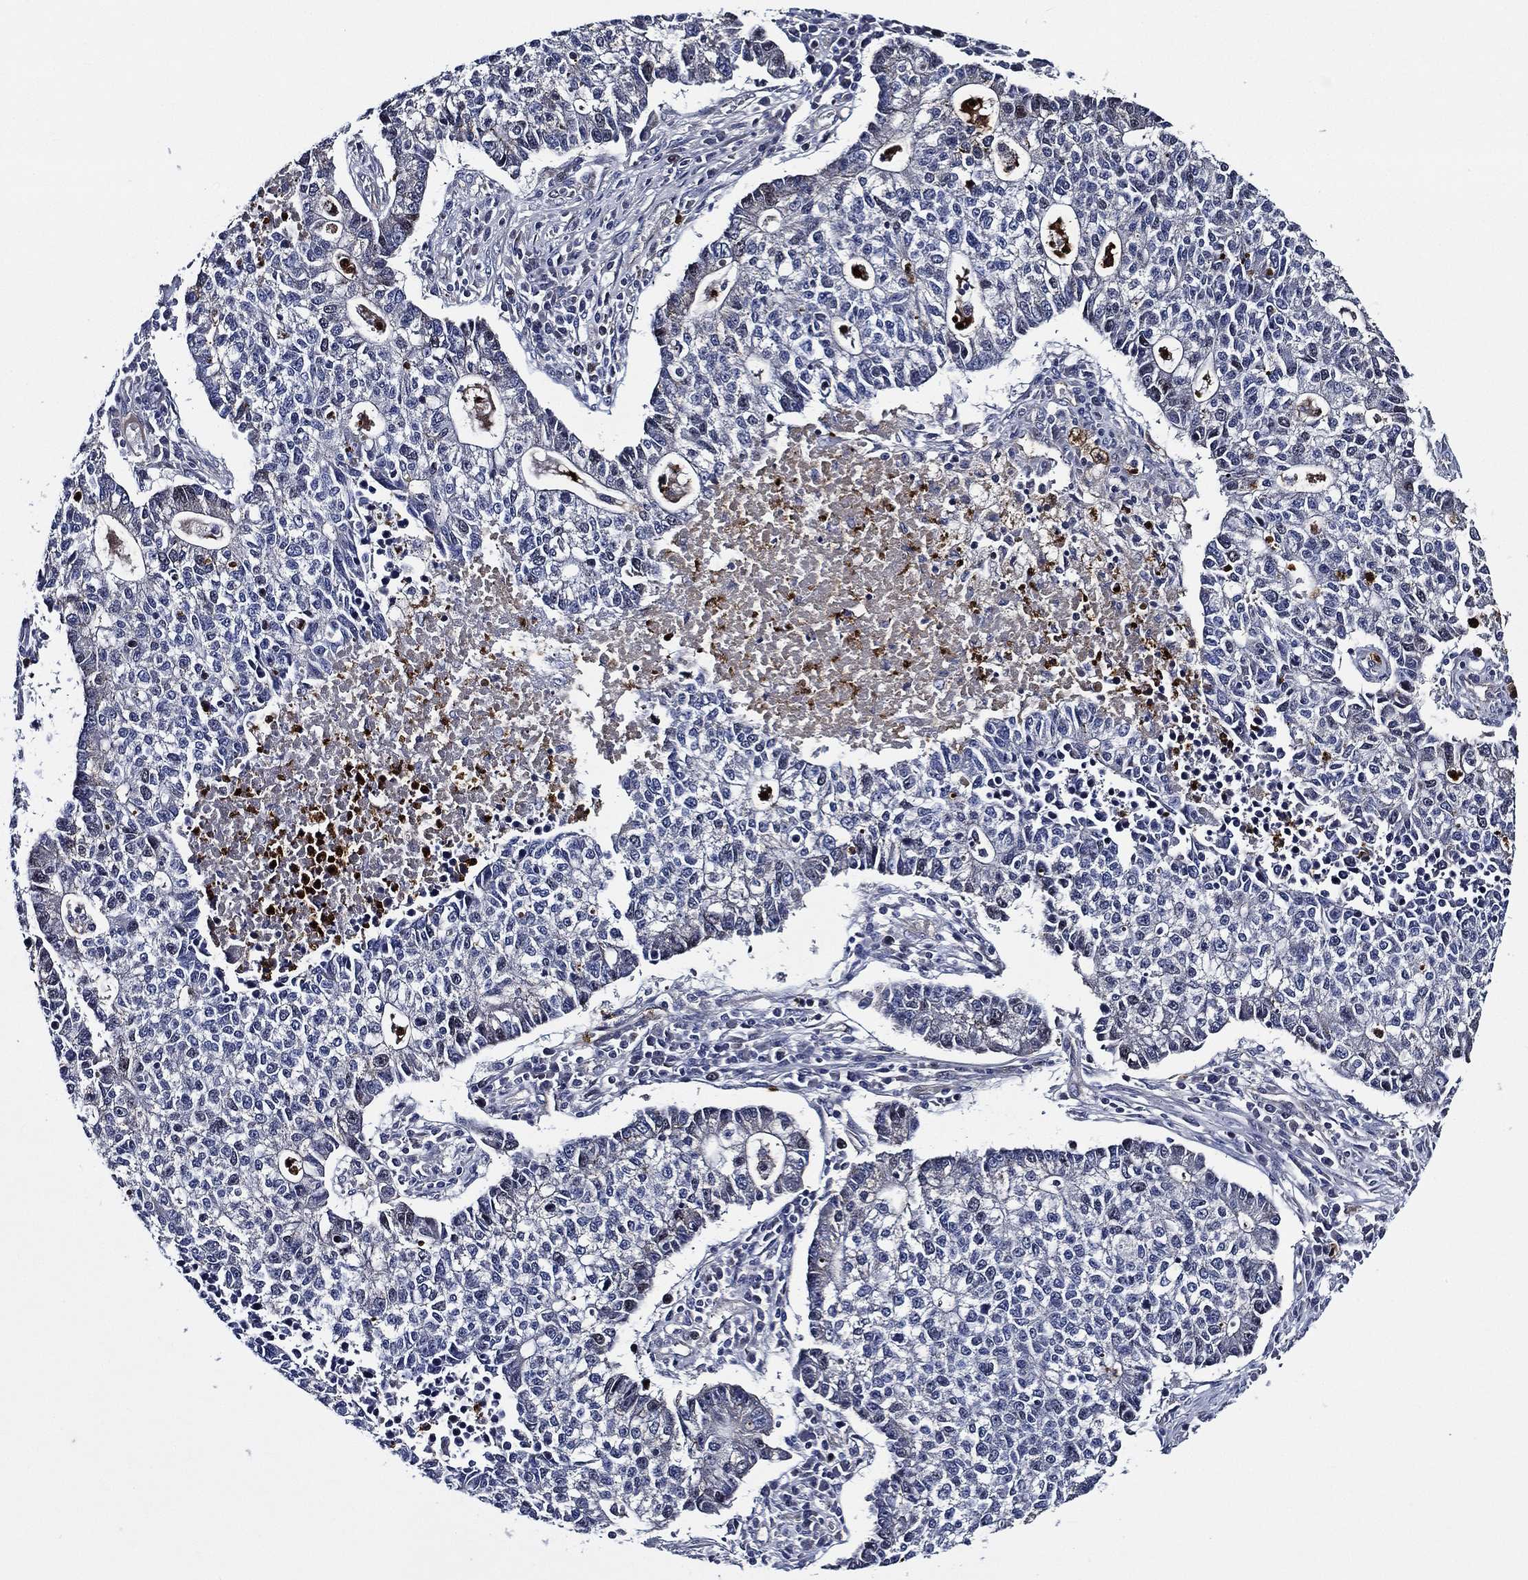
{"staining": {"intensity": "negative", "quantity": "none", "location": "none"}, "tissue": "lung cancer", "cell_type": "Tumor cells", "image_type": "cancer", "snomed": [{"axis": "morphology", "description": "Adenocarcinoma, NOS"}, {"axis": "topography", "description": "Lung"}], "caption": "High magnification brightfield microscopy of lung cancer stained with DAB (brown) and counterstained with hematoxylin (blue): tumor cells show no significant positivity.", "gene": "KIF20B", "patient": {"sex": "male", "age": 57}}